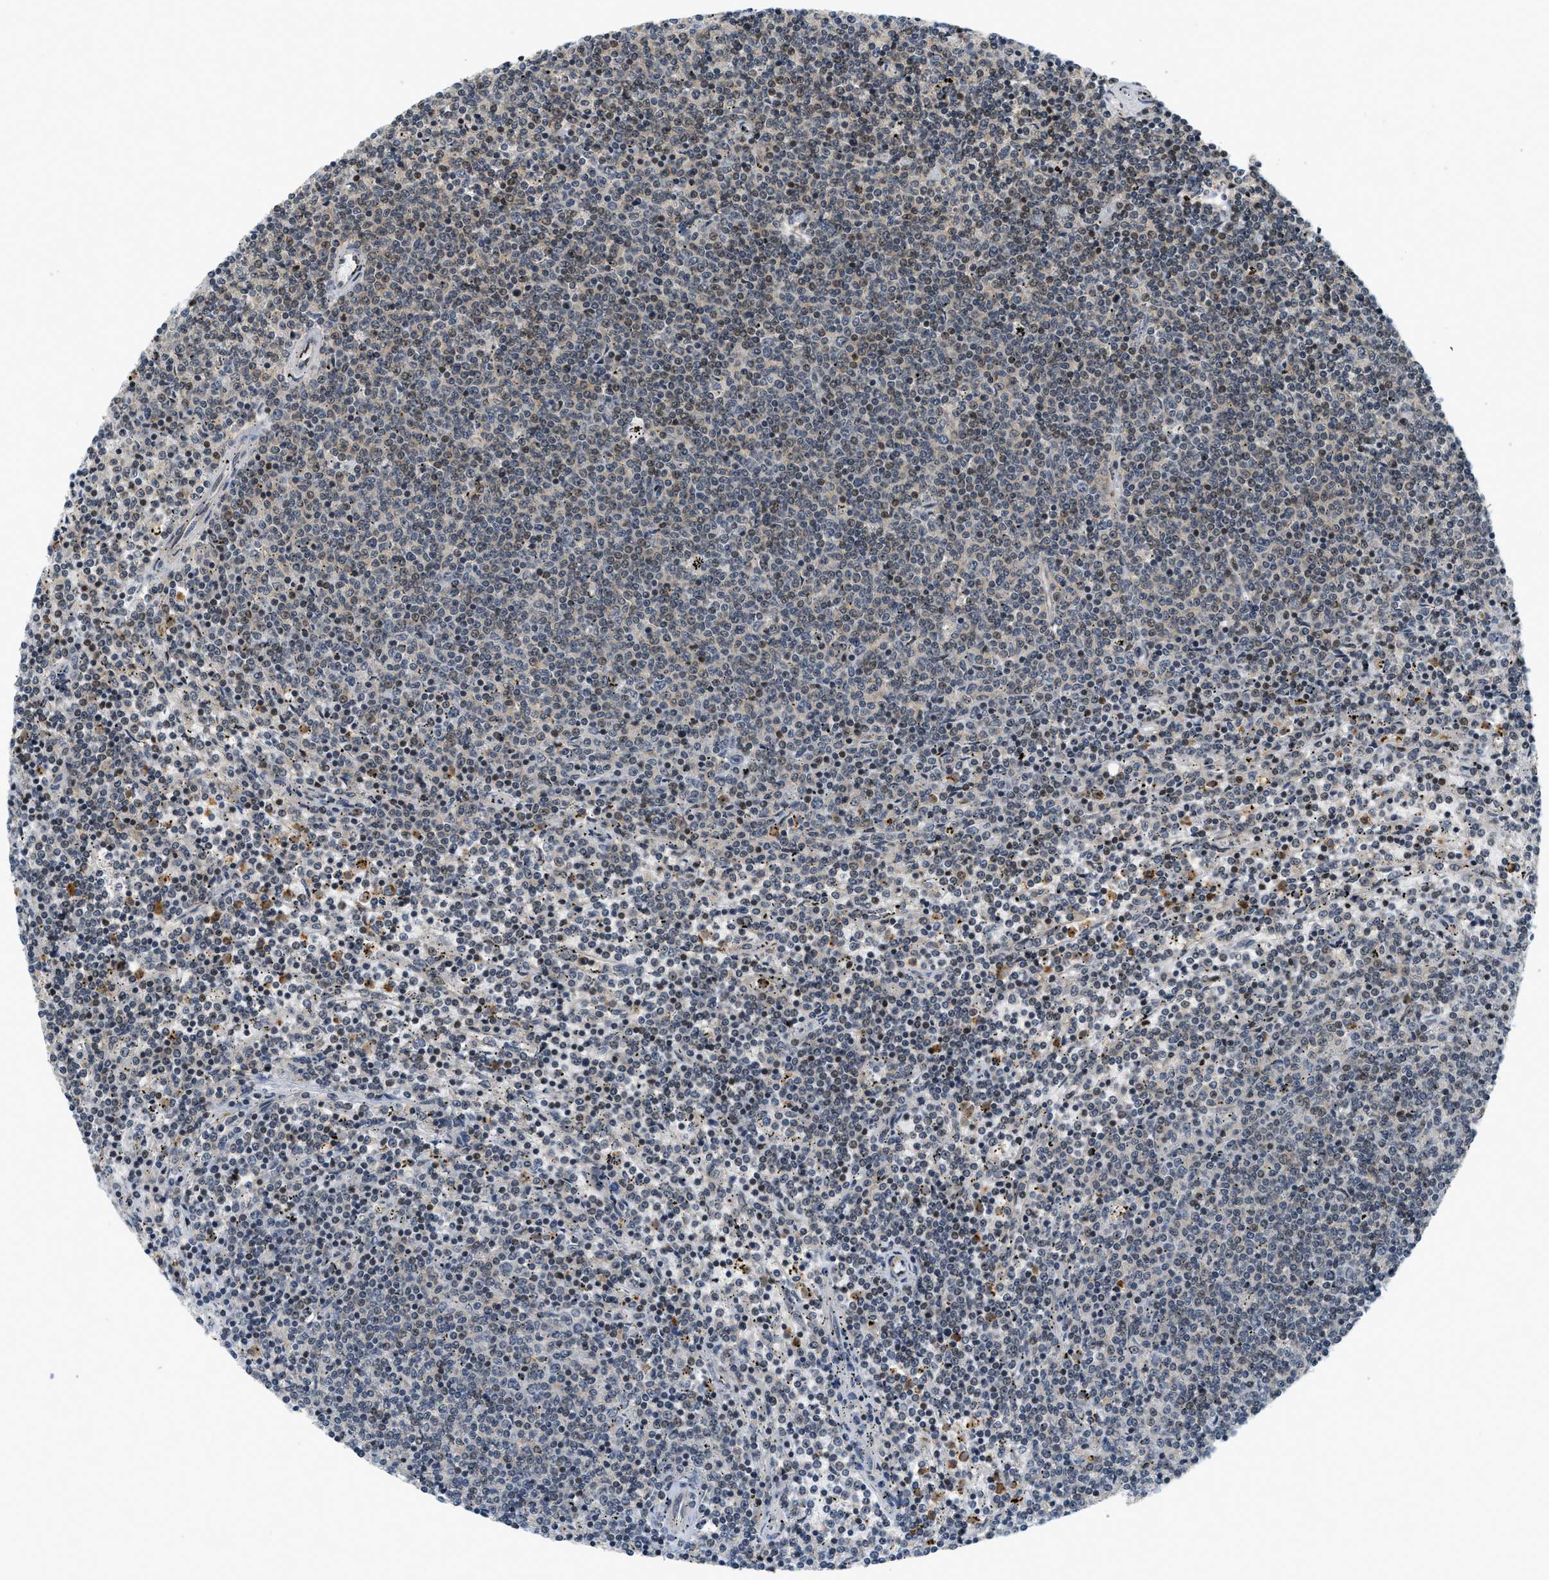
{"staining": {"intensity": "moderate", "quantity": "25%-75%", "location": "nuclear"}, "tissue": "lymphoma", "cell_type": "Tumor cells", "image_type": "cancer", "snomed": [{"axis": "morphology", "description": "Malignant lymphoma, non-Hodgkin's type, Low grade"}, {"axis": "topography", "description": "Spleen"}], "caption": "The histopathology image reveals staining of low-grade malignant lymphoma, non-Hodgkin's type, revealing moderate nuclear protein positivity (brown color) within tumor cells.", "gene": "KMT2A", "patient": {"sex": "female", "age": 50}}